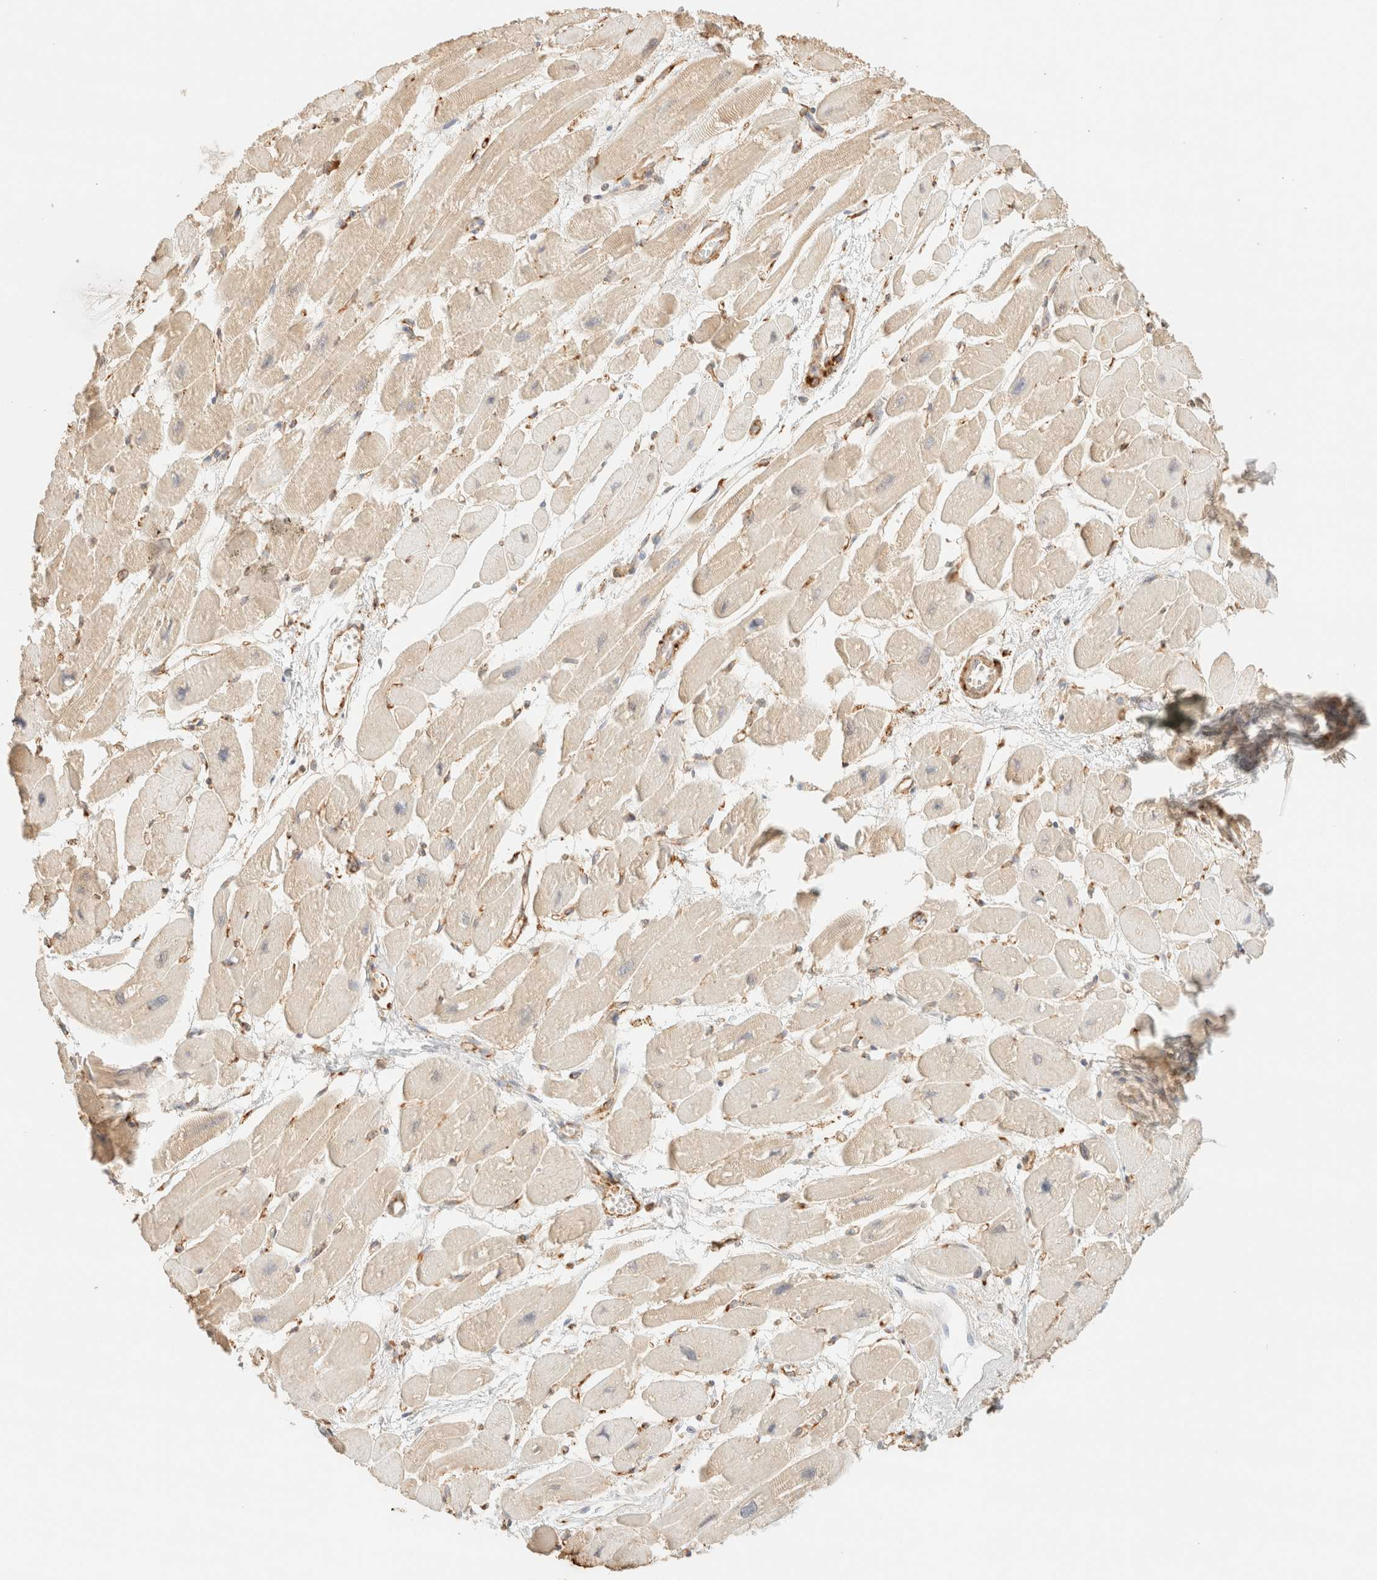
{"staining": {"intensity": "weak", "quantity": ">75%", "location": "cytoplasmic/membranous"}, "tissue": "heart muscle", "cell_type": "Cardiomyocytes", "image_type": "normal", "snomed": [{"axis": "morphology", "description": "Normal tissue, NOS"}, {"axis": "topography", "description": "Heart"}], "caption": "High-power microscopy captured an immunohistochemistry (IHC) image of unremarkable heart muscle, revealing weak cytoplasmic/membranous positivity in about >75% of cardiomyocytes. The protein of interest is stained brown, and the nuclei are stained in blue (DAB (3,3'-diaminobenzidine) IHC with brightfield microscopy, high magnification).", "gene": "SPARCL1", "patient": {"sex": "female", "age": 54}}